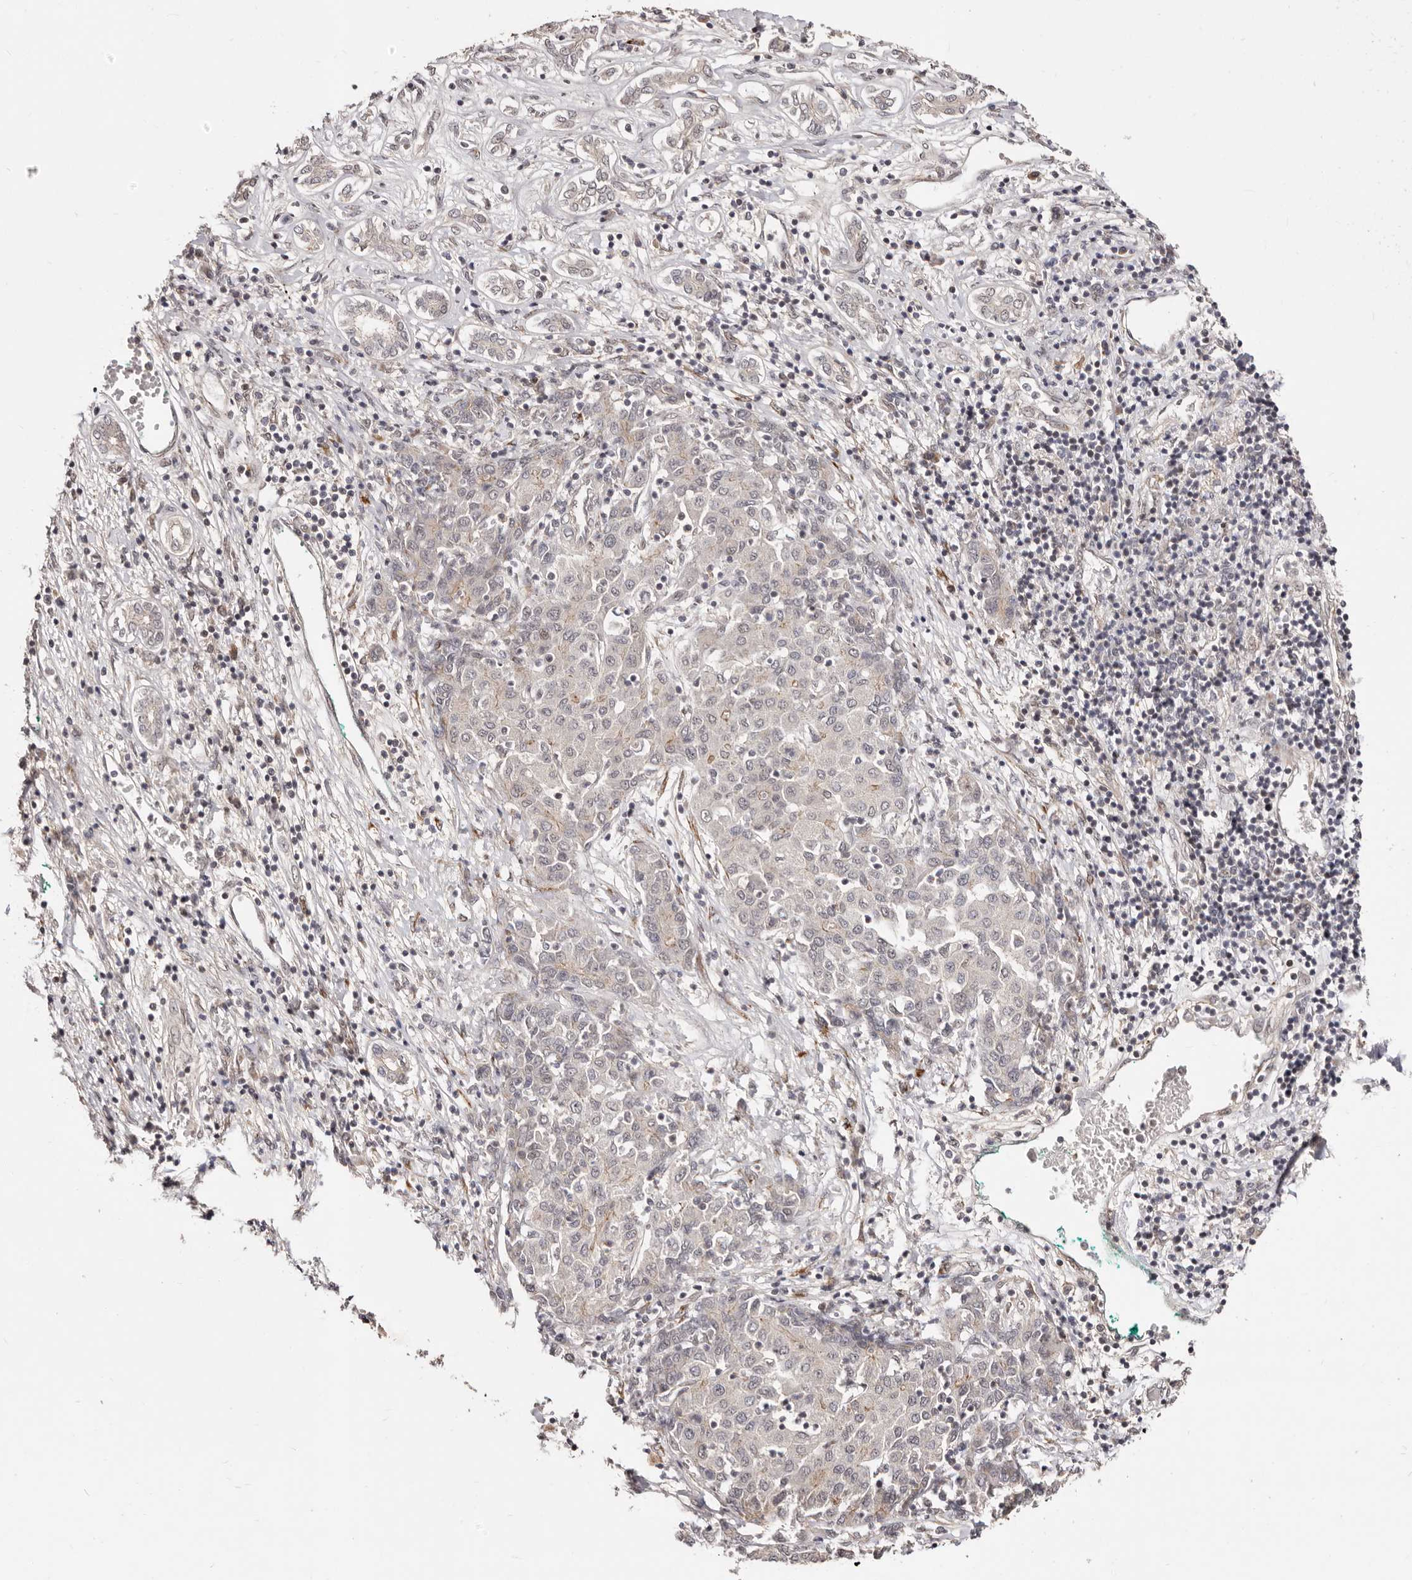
{"staining": {"intensity": "negative", "quantity": "none", "location": "none"}, "tissue": "liver cancer", "cell_type": "Tumor cells", "image_type": "cancer", "snomed": [{"axis": "morphology", "description": "Carcinoma, Hepatocellular, NOS"}, {"axis": "topography", "description": "Liver"}], "caption": "Image shows no significant protein expression in tumor cells of liver cancer (hepatocellular carcinoma).", "gene": "SRCAP", "patient": {"sex": "male", "age": 65}}